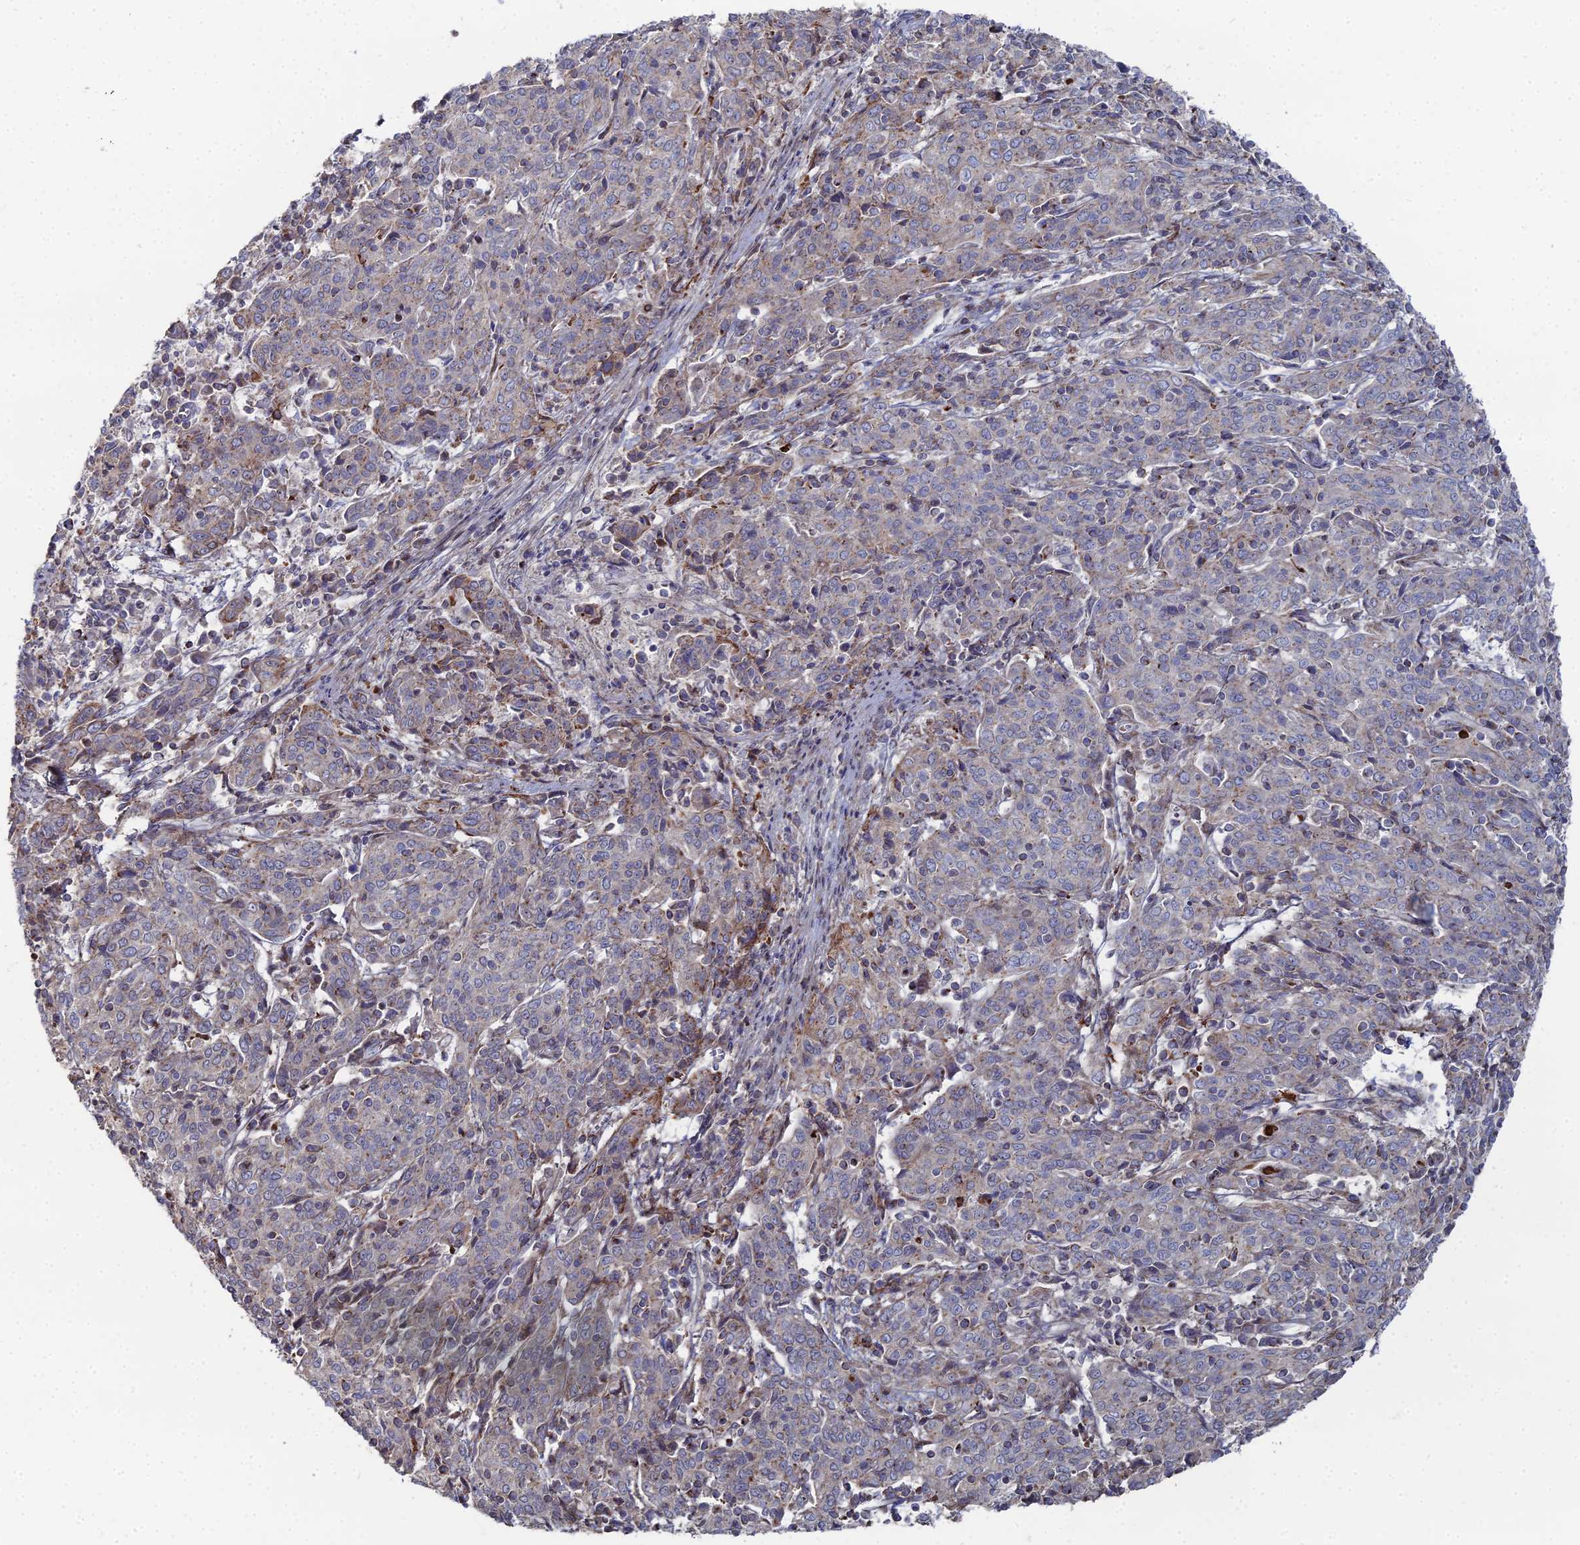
{"staining": {"intensity": "strong", "quantity": "<25%", "location": "cytoplasmic/membranous"}, "tissue": "cervical cancer", "cell_type": "Tumor cells", "image_type": "cancer", "snomed": [{"axis": "morphology", "description": "Squamous cell carcinoma, NOS"}, {"axis": "topography", "description": "Cervix"}], "caption": "Brown immunohistochemical staining in human cervical squamous cell carcinoma reveals strong cytoplasmic/membranous positivity in approximately <25% of tumor cells.", "gene": "SGMS1", "patient": {"sex": "female", "age": 67}}